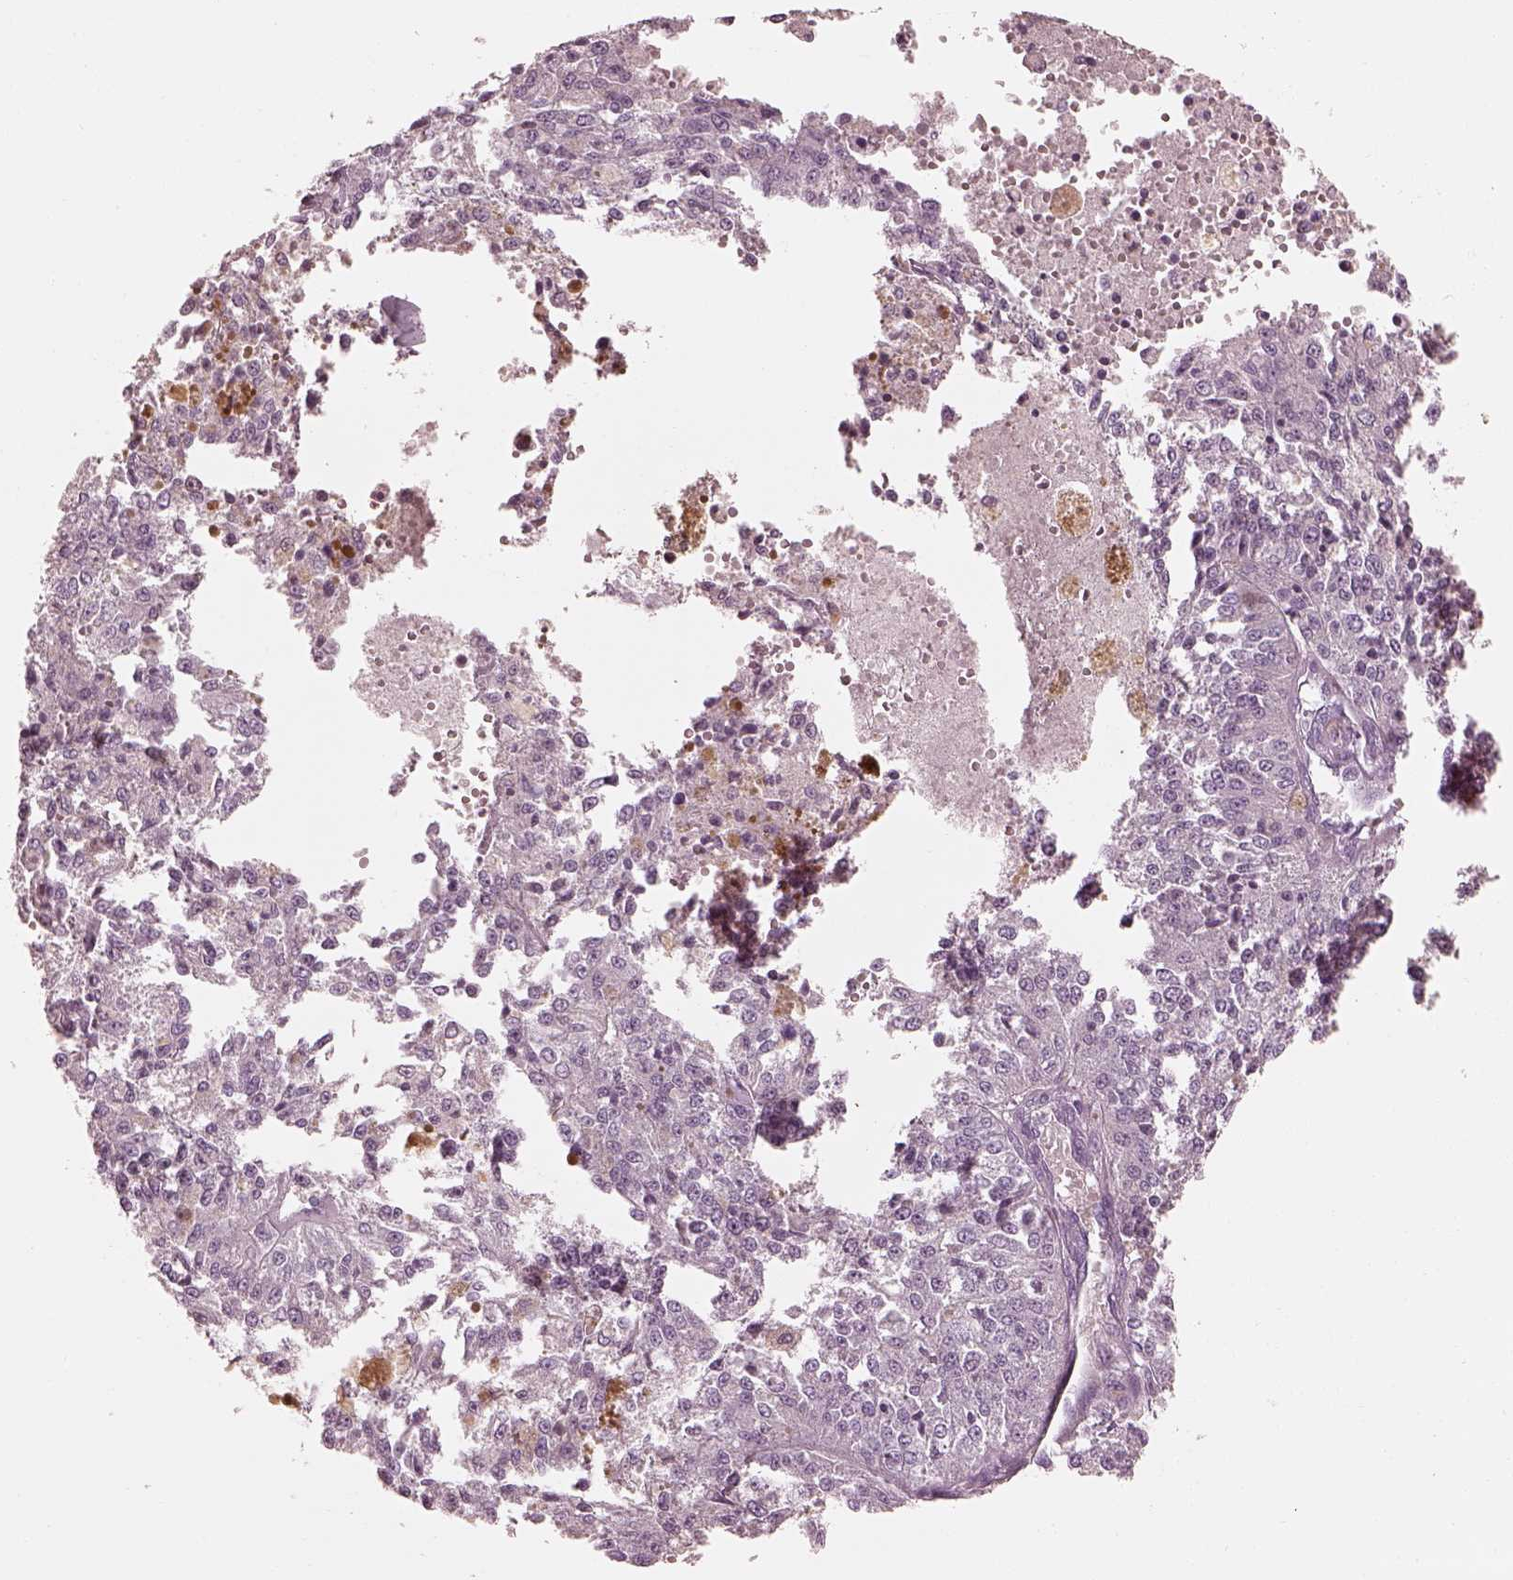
{"staining": {"intensity": "negative", "quantity": "none", "location": "none"}, "tissue": "melanoma", "cell_type": "Tumor cells", "image_type": "cancer", "snomed": [{"axis": "morphology", "description": "Malignant melanoma, Metastatic site"}, {"axis": "topography", "description": "Lymph node"}], "caption": "Immunohistochemistry image of neoplastic tissue: human melanoma stained with DAB (3,3'-diaminobenzidine) demonstrates no significant protein staining in tumor cells. Nuclei are stained in blue.", "gene": "RSPH9", "patient": {"sex": "female", "age": 64}}